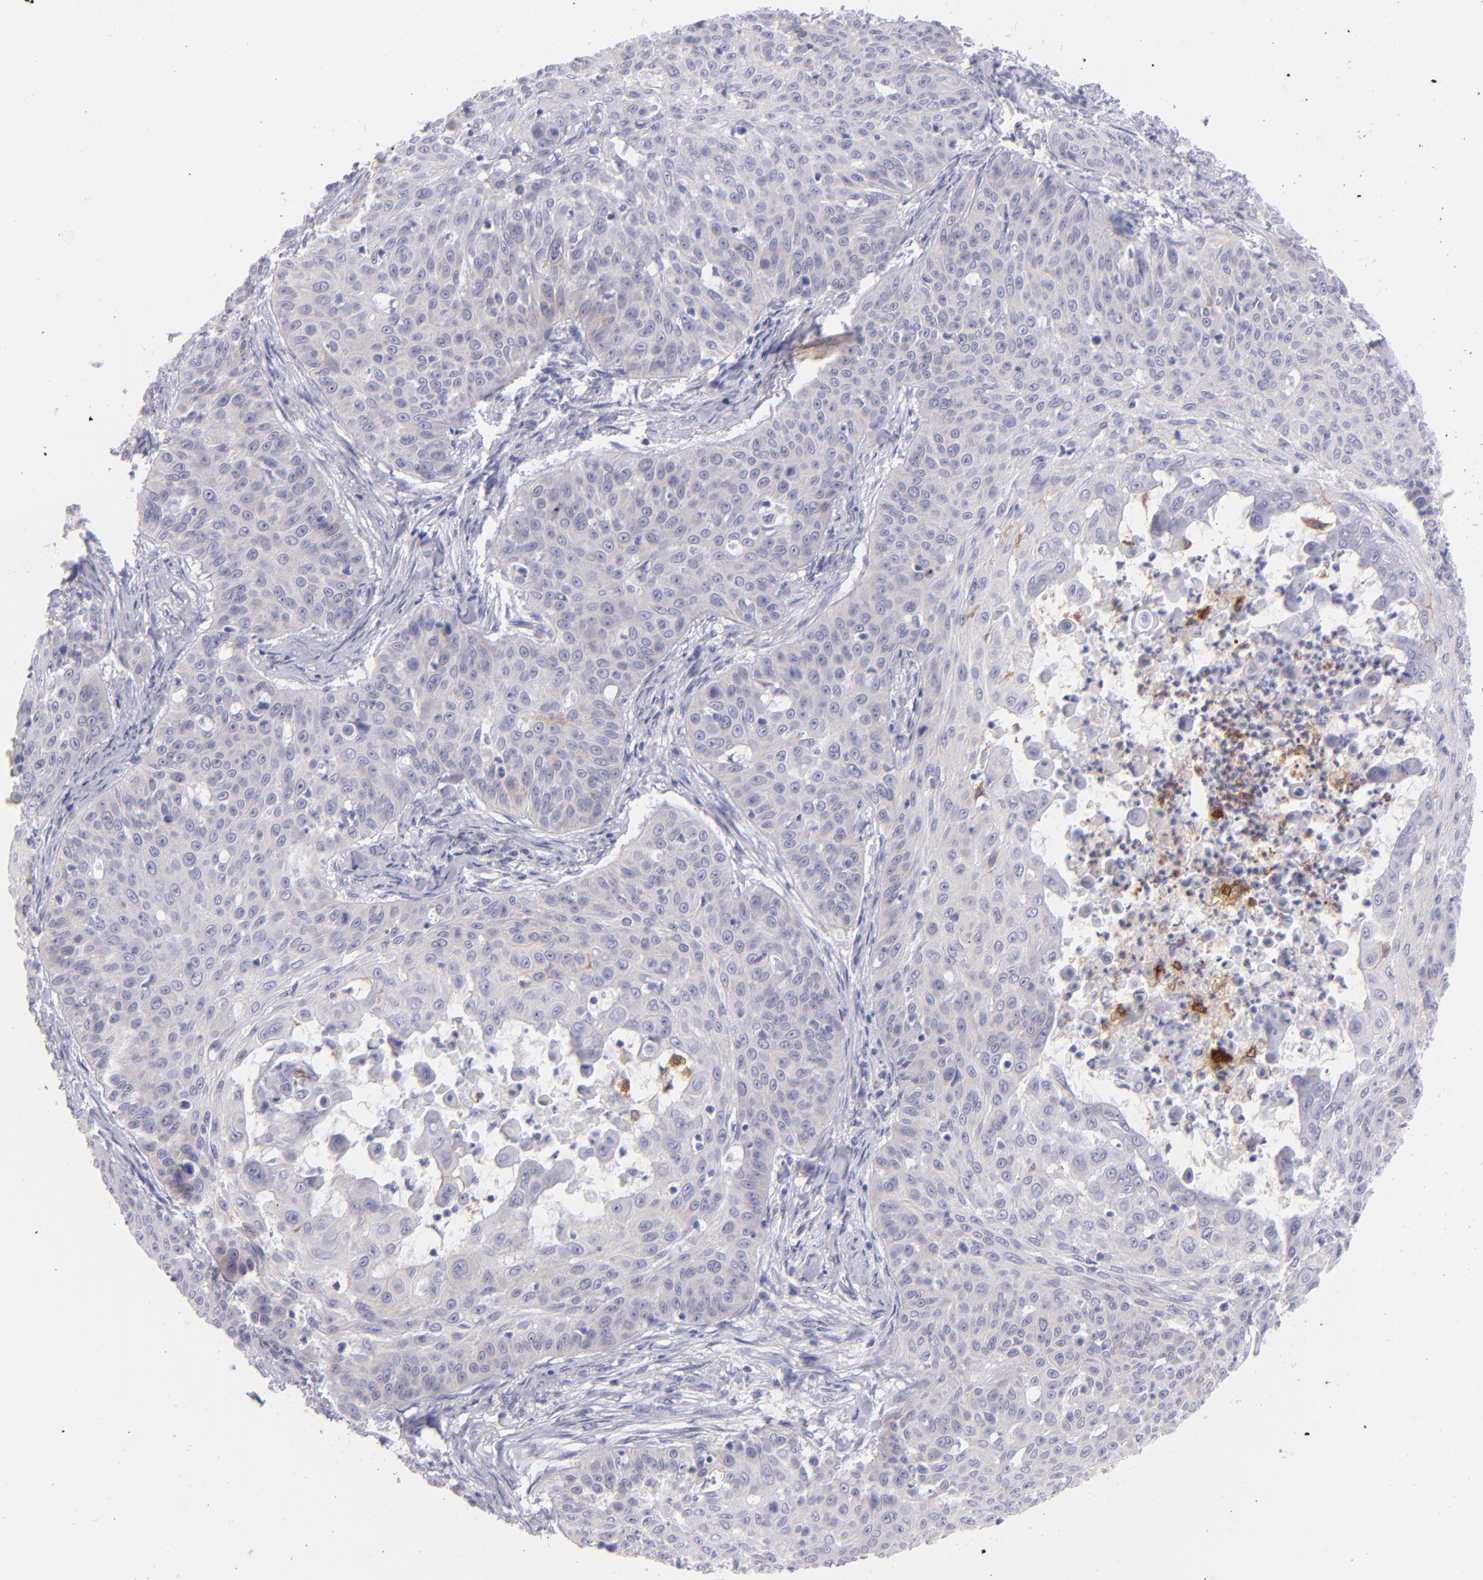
{"staining": {"intensity": "weak", "quantity": "25%-75%", "location": "cytoplasmic/membranous"}, "tissue": "skin cancer", "cell_type": "Tumor cells", "image_type": "cancer", "snomed": [{"axis": "morphology", "description": "Squamous cell carcinoma, NOS"}, {"axis": "topography", "description": "Skin"}], "caption": "Skin squamous cell carcinoma tissue exhibits weak cytoplasmic/membranous staining in approximately 25%-75% of tumor cells, visualized by immunohistochemistry.", "gene": "SH2D4A", "patient": {"sex": "male", "age": 82}}